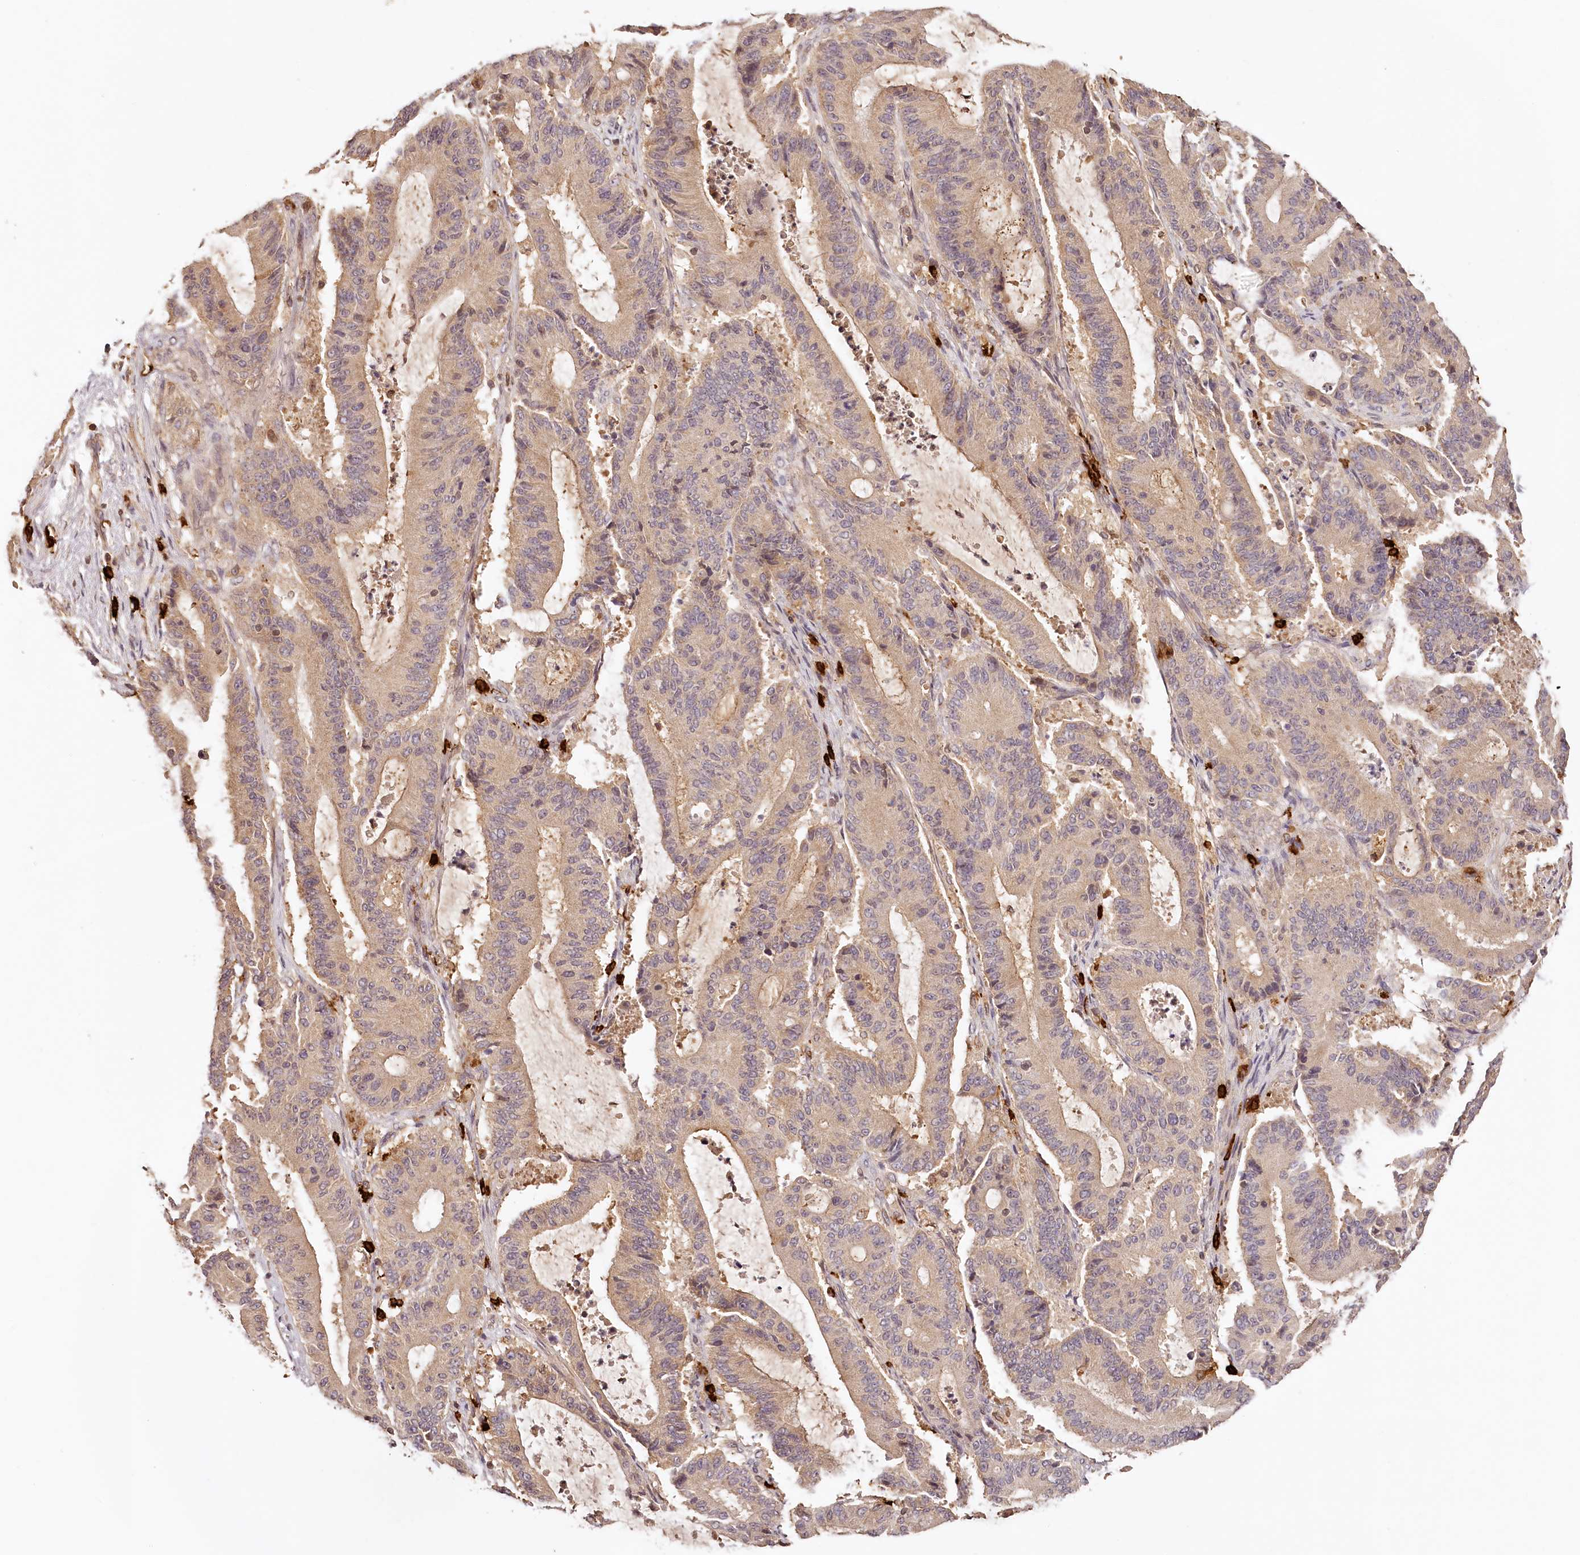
{"staining": {"intensity": "weak", "quantity": "25%-75%", "location": "cytoplasmic/membranous"}, "tissue": "liver cancer", "cell_type": "Tumor cells", "image_type": "cancer", "snomed": [{"axis": "morphology", "description": "Cholangiocarcinoma"}, {"axis": "topography", "description": "Liver"}], "caption": "The immunohistochemical stain shows weak cytoplasmic/membranous staining in tumor cells of liver cancer tissue.", "gene": "SYNGR1", "patient": {"sex": "female", "age": 73}}